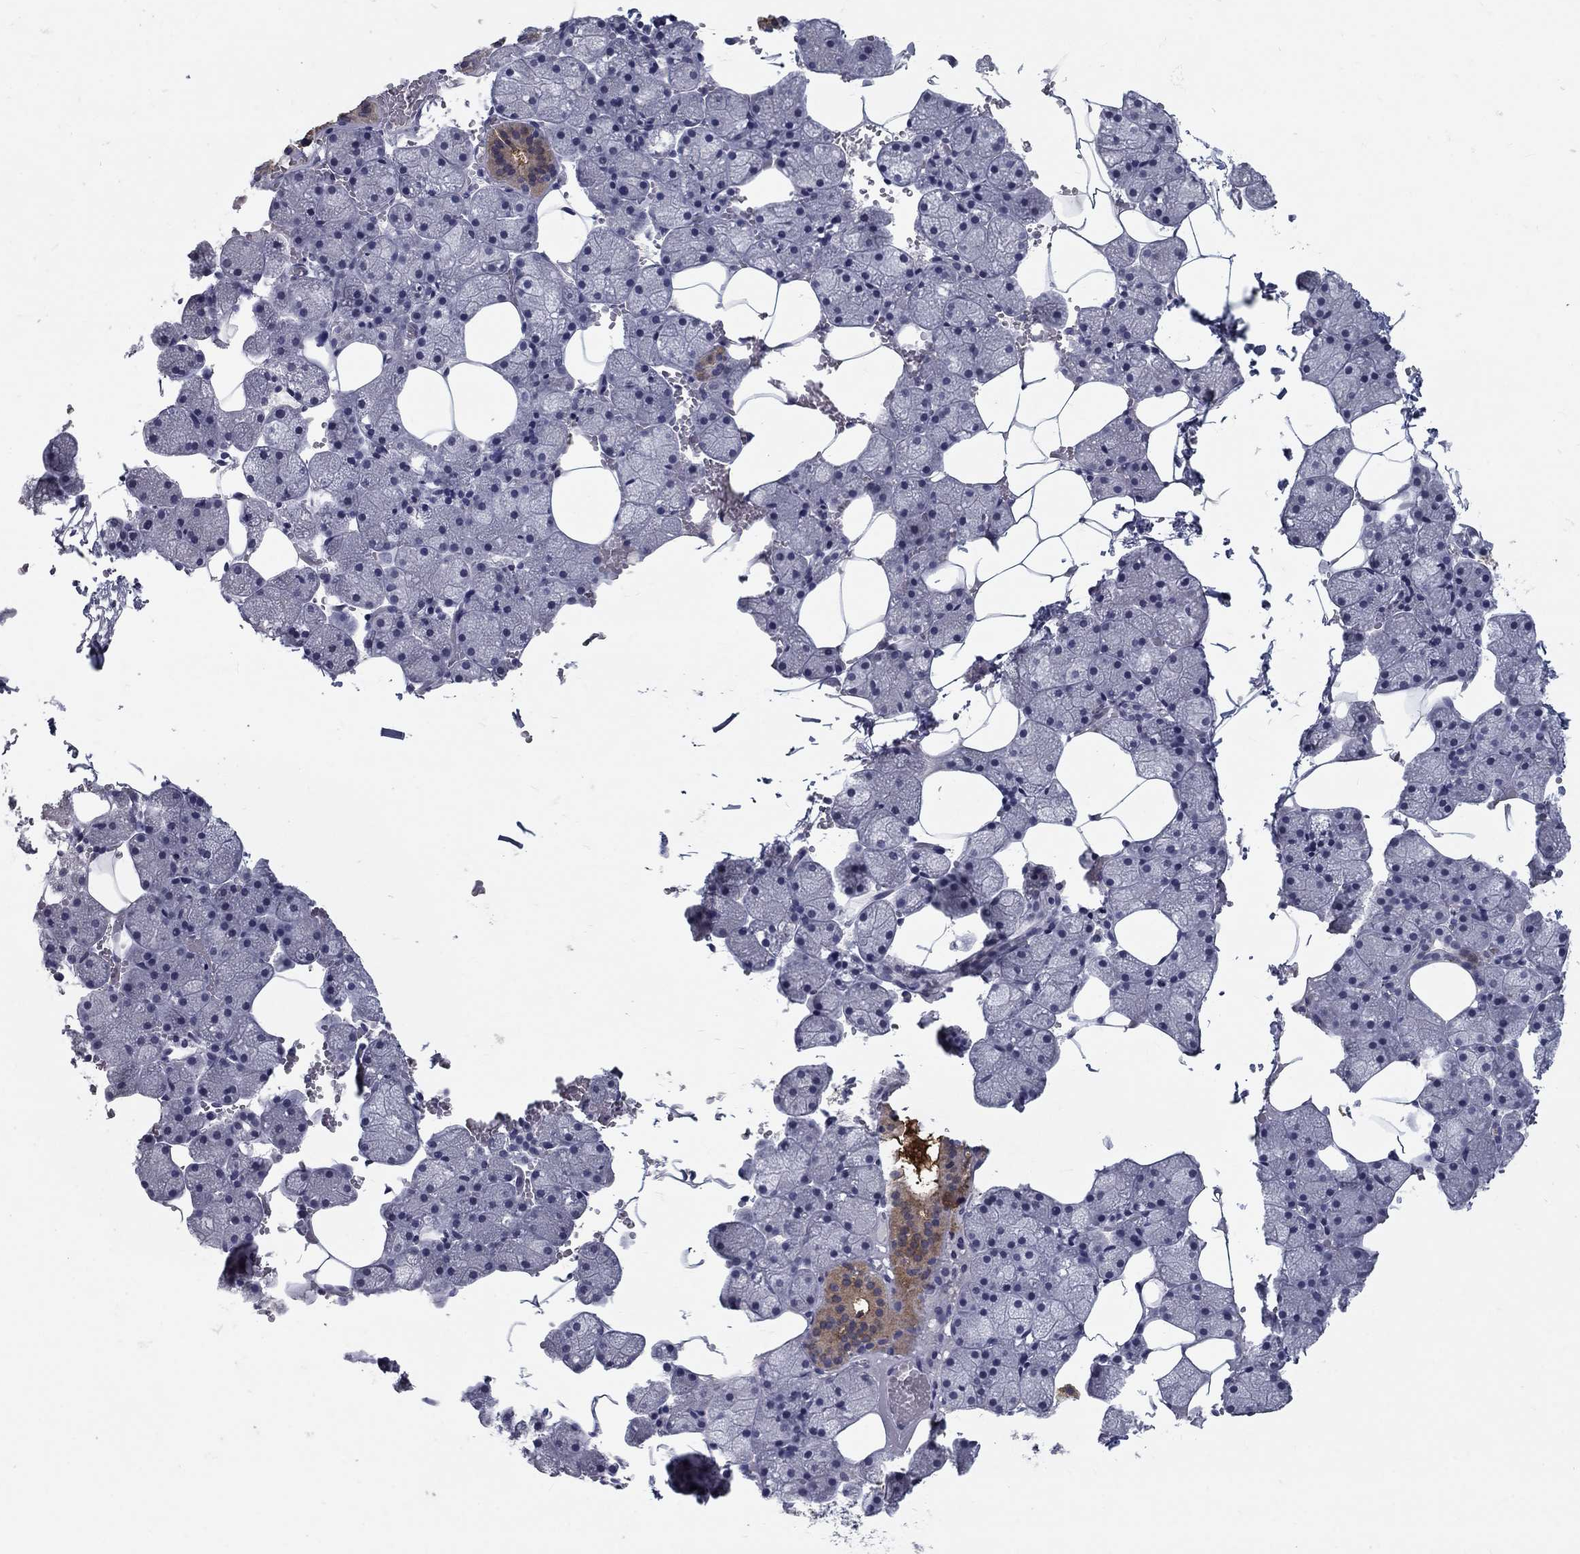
{"staining": {"intensity": "strong", "quantity": "<25%", "location": "cytoplasmic/membranous"}, "tissue": "salivary gland", "cell_type": "Glandular cells", "image_type": "normal", "snomed": [{"axis": "morphology", "description": "Normal tissue, NOS"}, {"axis": "topography", "description": "Salivary gland"}], "caption": "DAB immunohistochemical staining of benign human salivary gland demonstrates strong cytoplasmic/membranous protein positivity in about <25% of glandular cells.", "gene": "NOS1", "patient": {"sex": "male", "age": 38}}